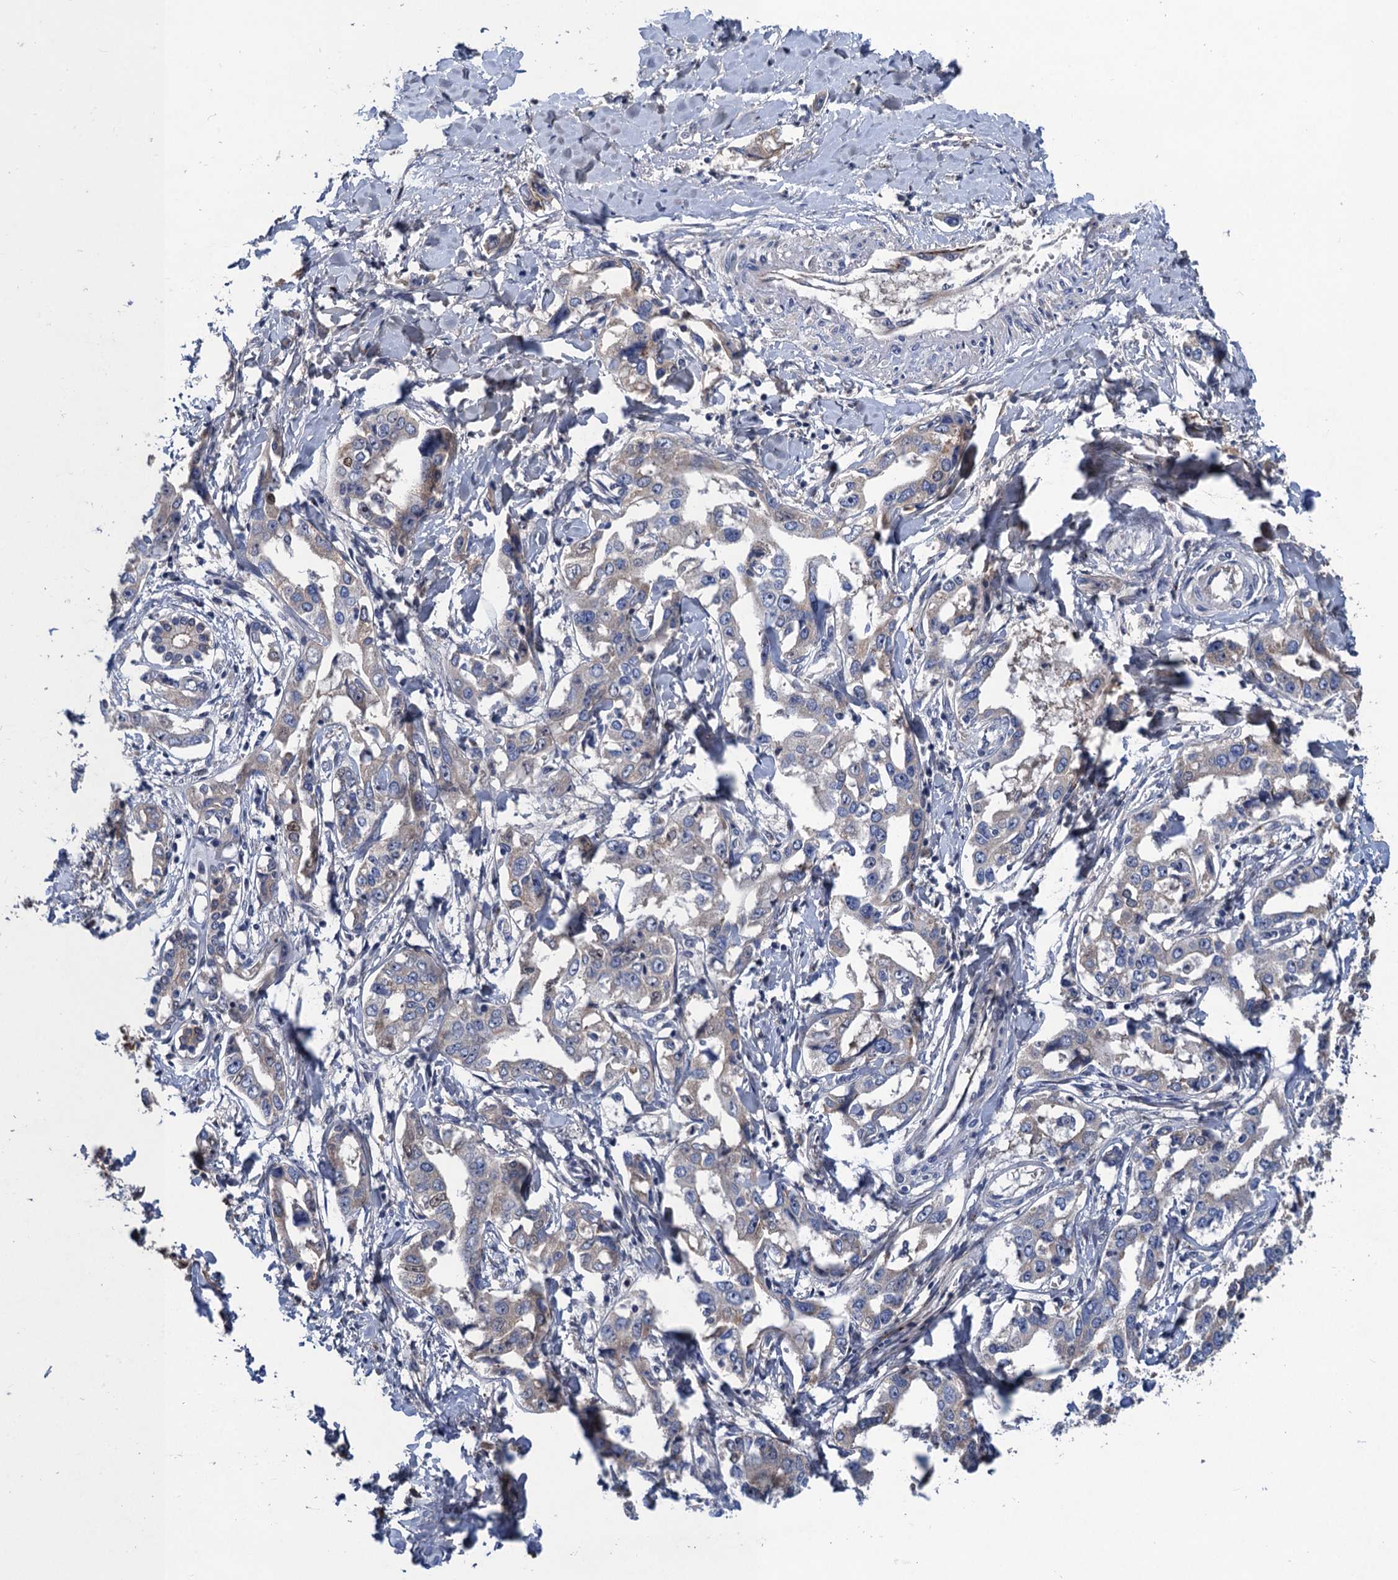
{"staining": {"intensity": "weak", "quantity": "<25%", "location": "cytoplasmic/membranous"}, "tissue": "liver cancer", "cell_type": "Tumor cells", "image_type": "cancer", "snomed": [{"axis": "morphology", "description": "Cholangiocarcinoma"}, {"axis": "topography", "description": "Liver"}], "caption": "Immunohistochemical staining of liver cholangiocarcinoma exhibits no significant staining in tumor cells. (Stains: DAB immunohistochemistry with hematoxylin counter stain, Microscopy: brightfield microscopy at high magnification).", "gene": "TRAF7", "patient": {"sex": "male", "age": 59}}